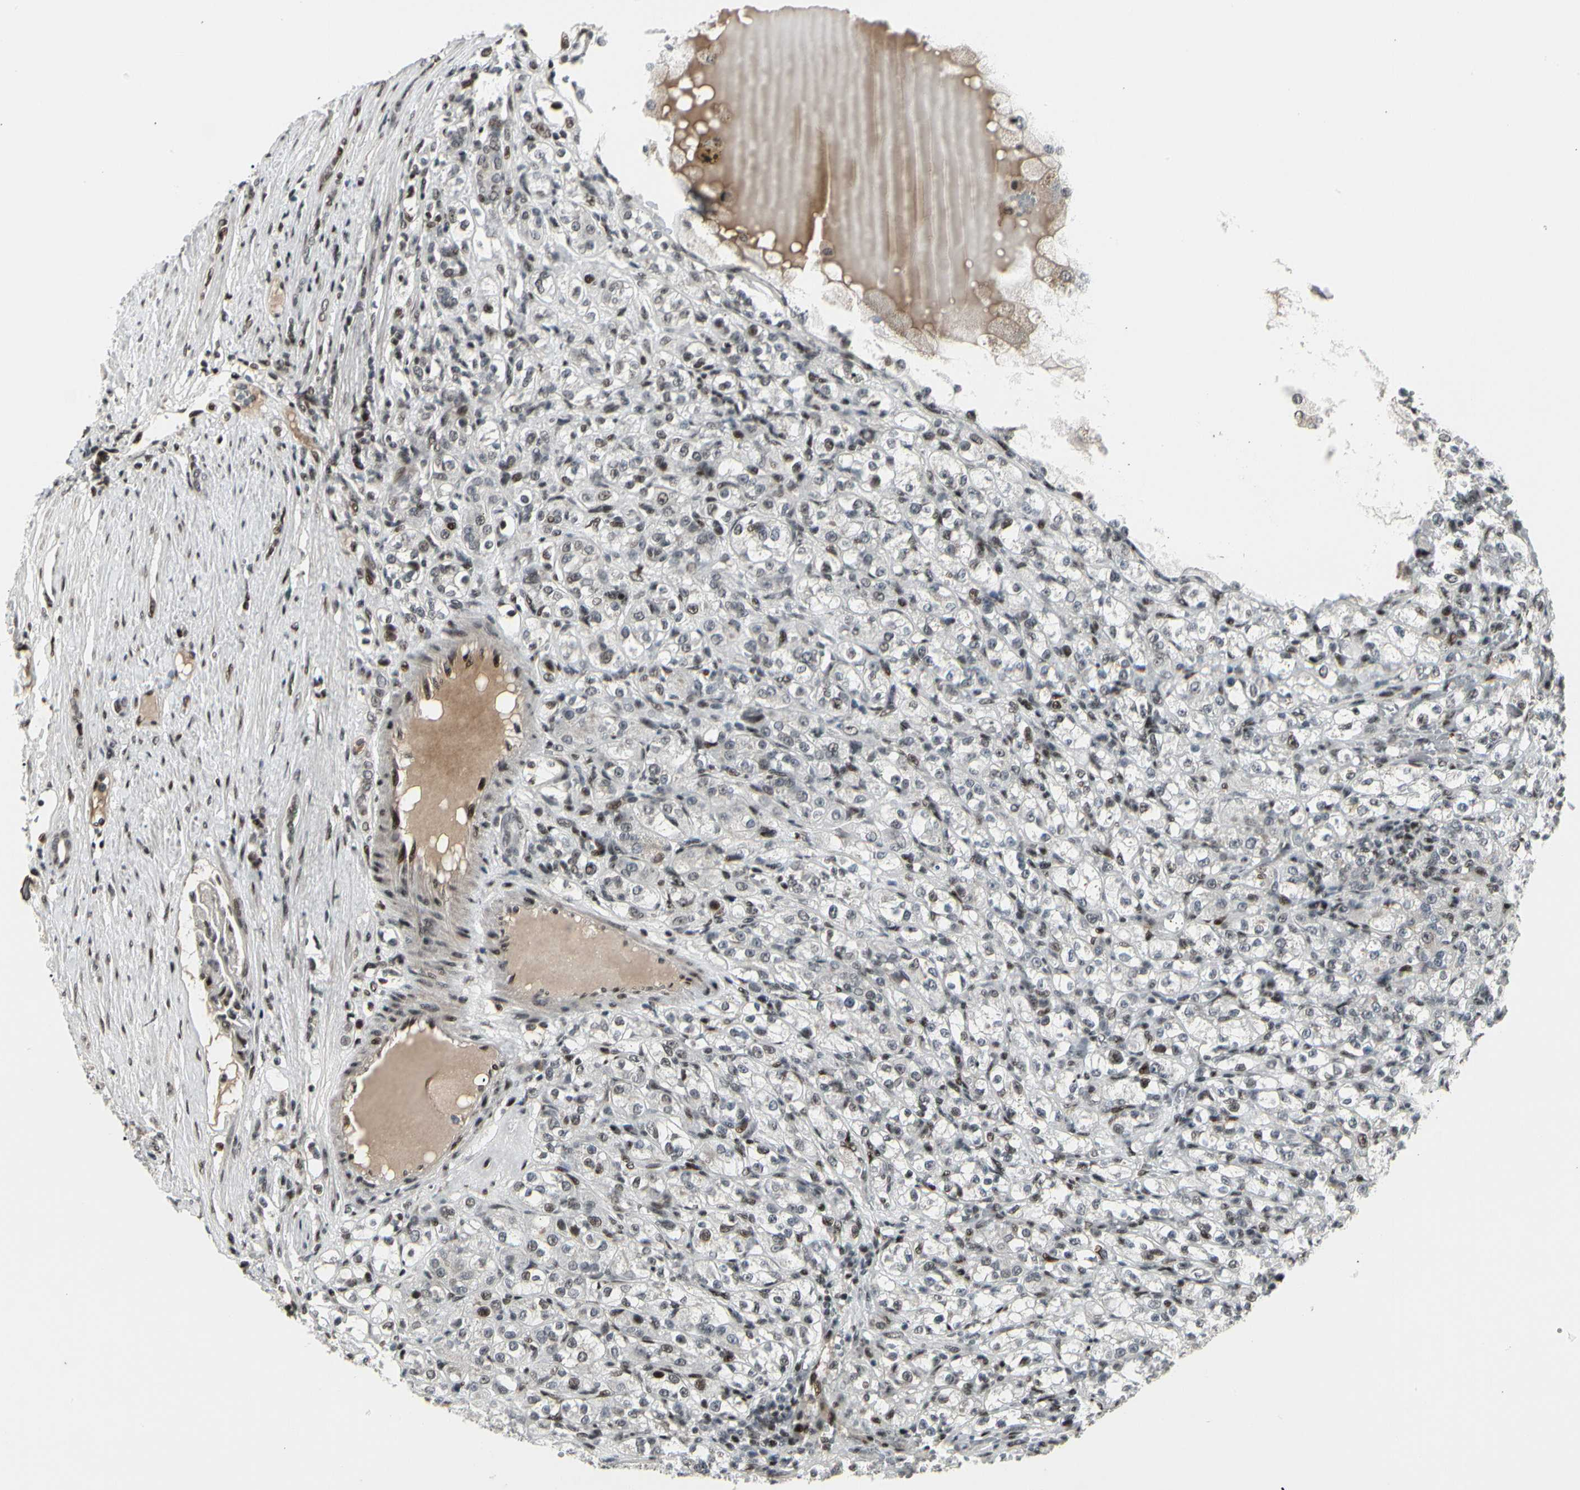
{"staining": {"intensity": "moderate", "quantity": "25%-75%", "location": "nuclear"}, "tissue": "renal cancer", "cell_type": "Tumor cells", "image_type": "cancer", "snomed": [{"axis": "morphology", "description": "Normal tissue, NOS"}, {"axis": "morphology", "description": "Adenocarcinoma, NOS"}, {"axis": "topography", "description": "Kidney"}], "caption": "DAB (3,3'-diaminobenzidine) immunohistochemical staining of human renal cancer exhibits moderate nuclear protein positivity in approximately 25%-75% of tumor cells. Nuclei are stained in blue.", "gene": "FOXJ2", "patient": {"sex": "male", "age": 61}}